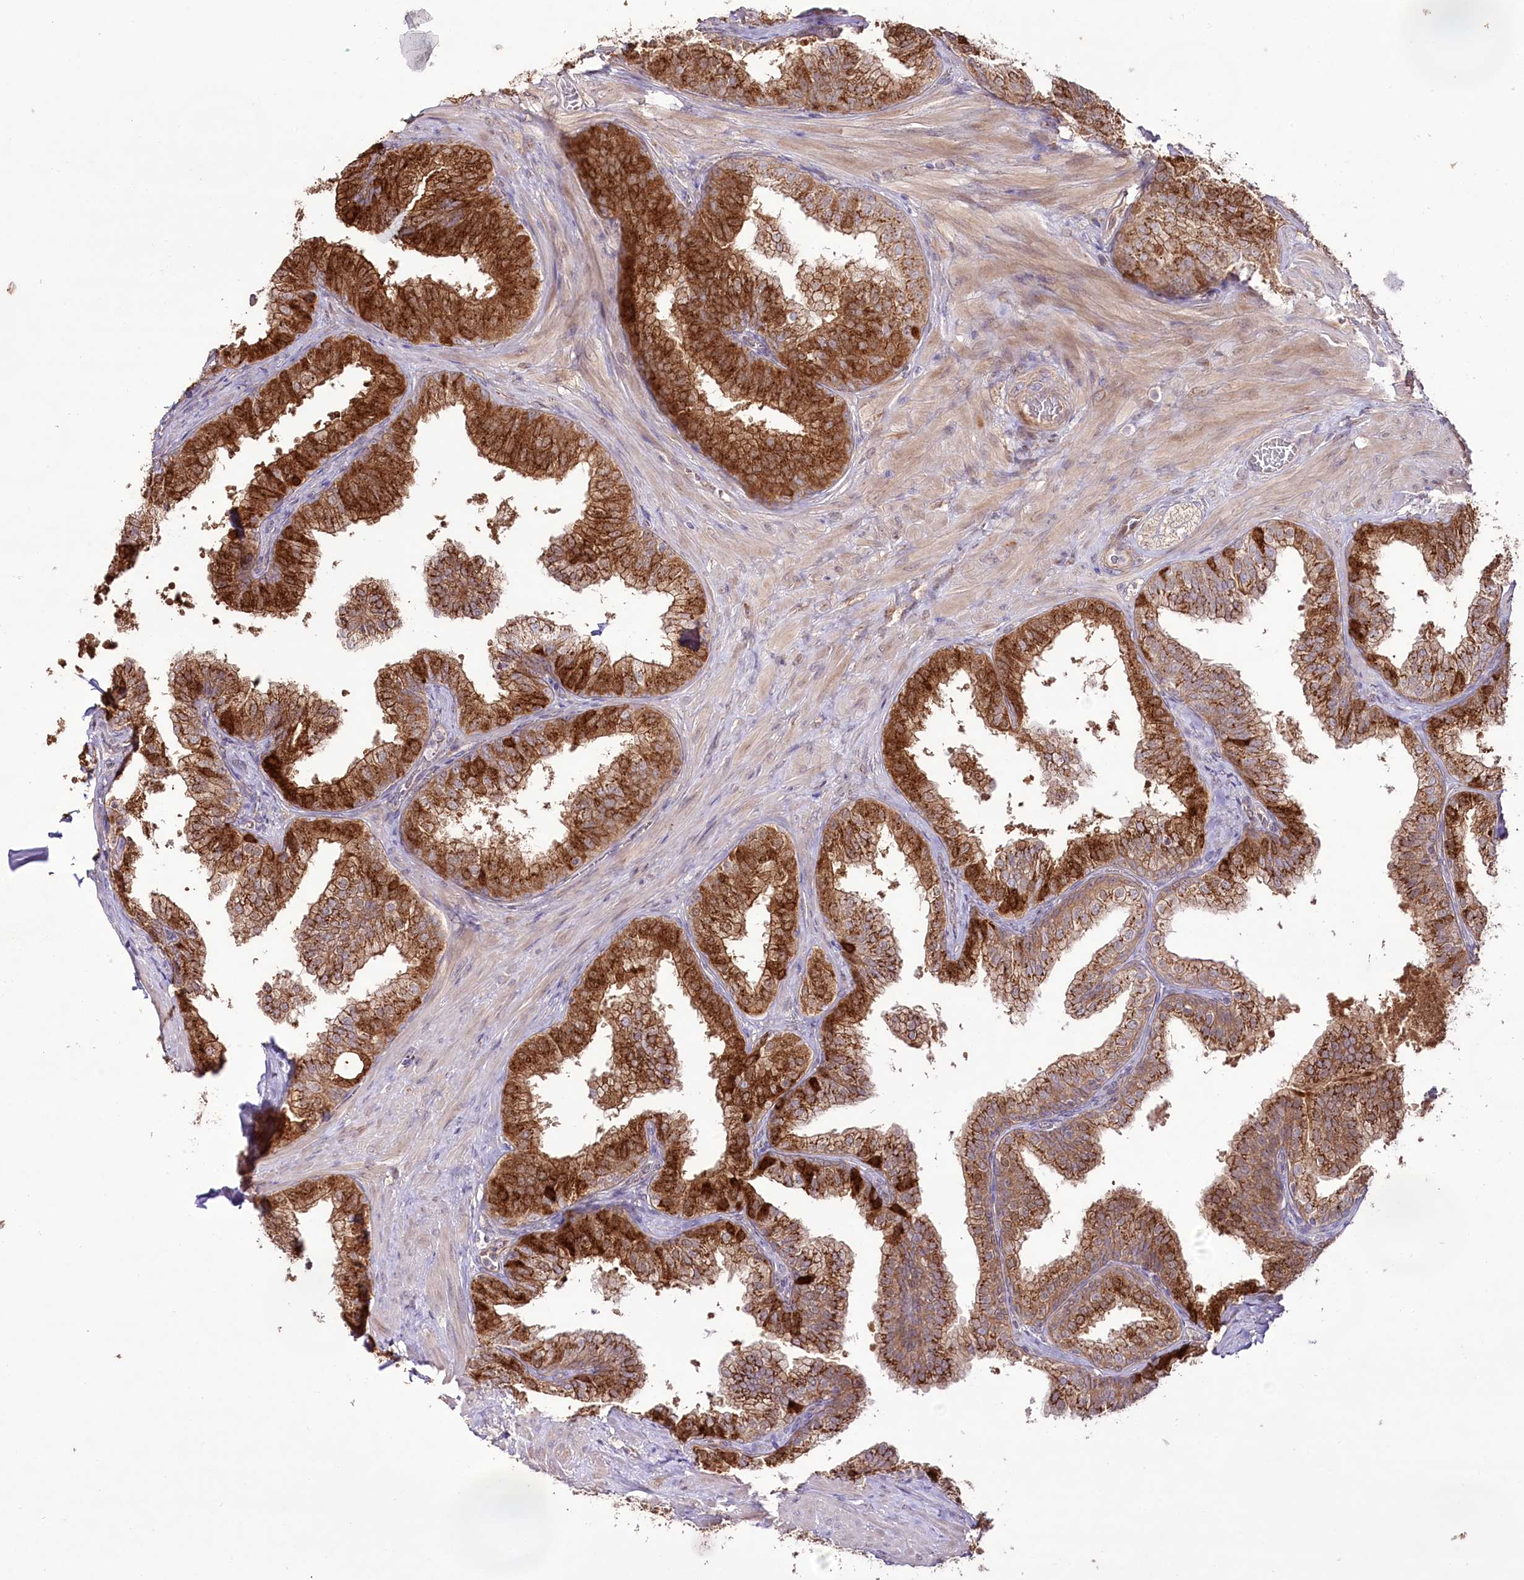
{"staining": {"intensity": "strong", "quantity": ">75%", "location": "cytoplasmic/membranous"}, "tissue": "prostate", "cell_type": "Glandular cells", "image_type": "normal", "snomed": [{"axis": "morphology", "description": "Normal tissue, NOS"}, {"axis": "topography", "description": "Prostate"}], "caption": "Protein staining demonstrates strong cytoplasmic/membranous expression in approximately >75% of glandular cells in normal prostate.", "gene": "REXO2", "patient": {"sex": "male", "age": 60}}